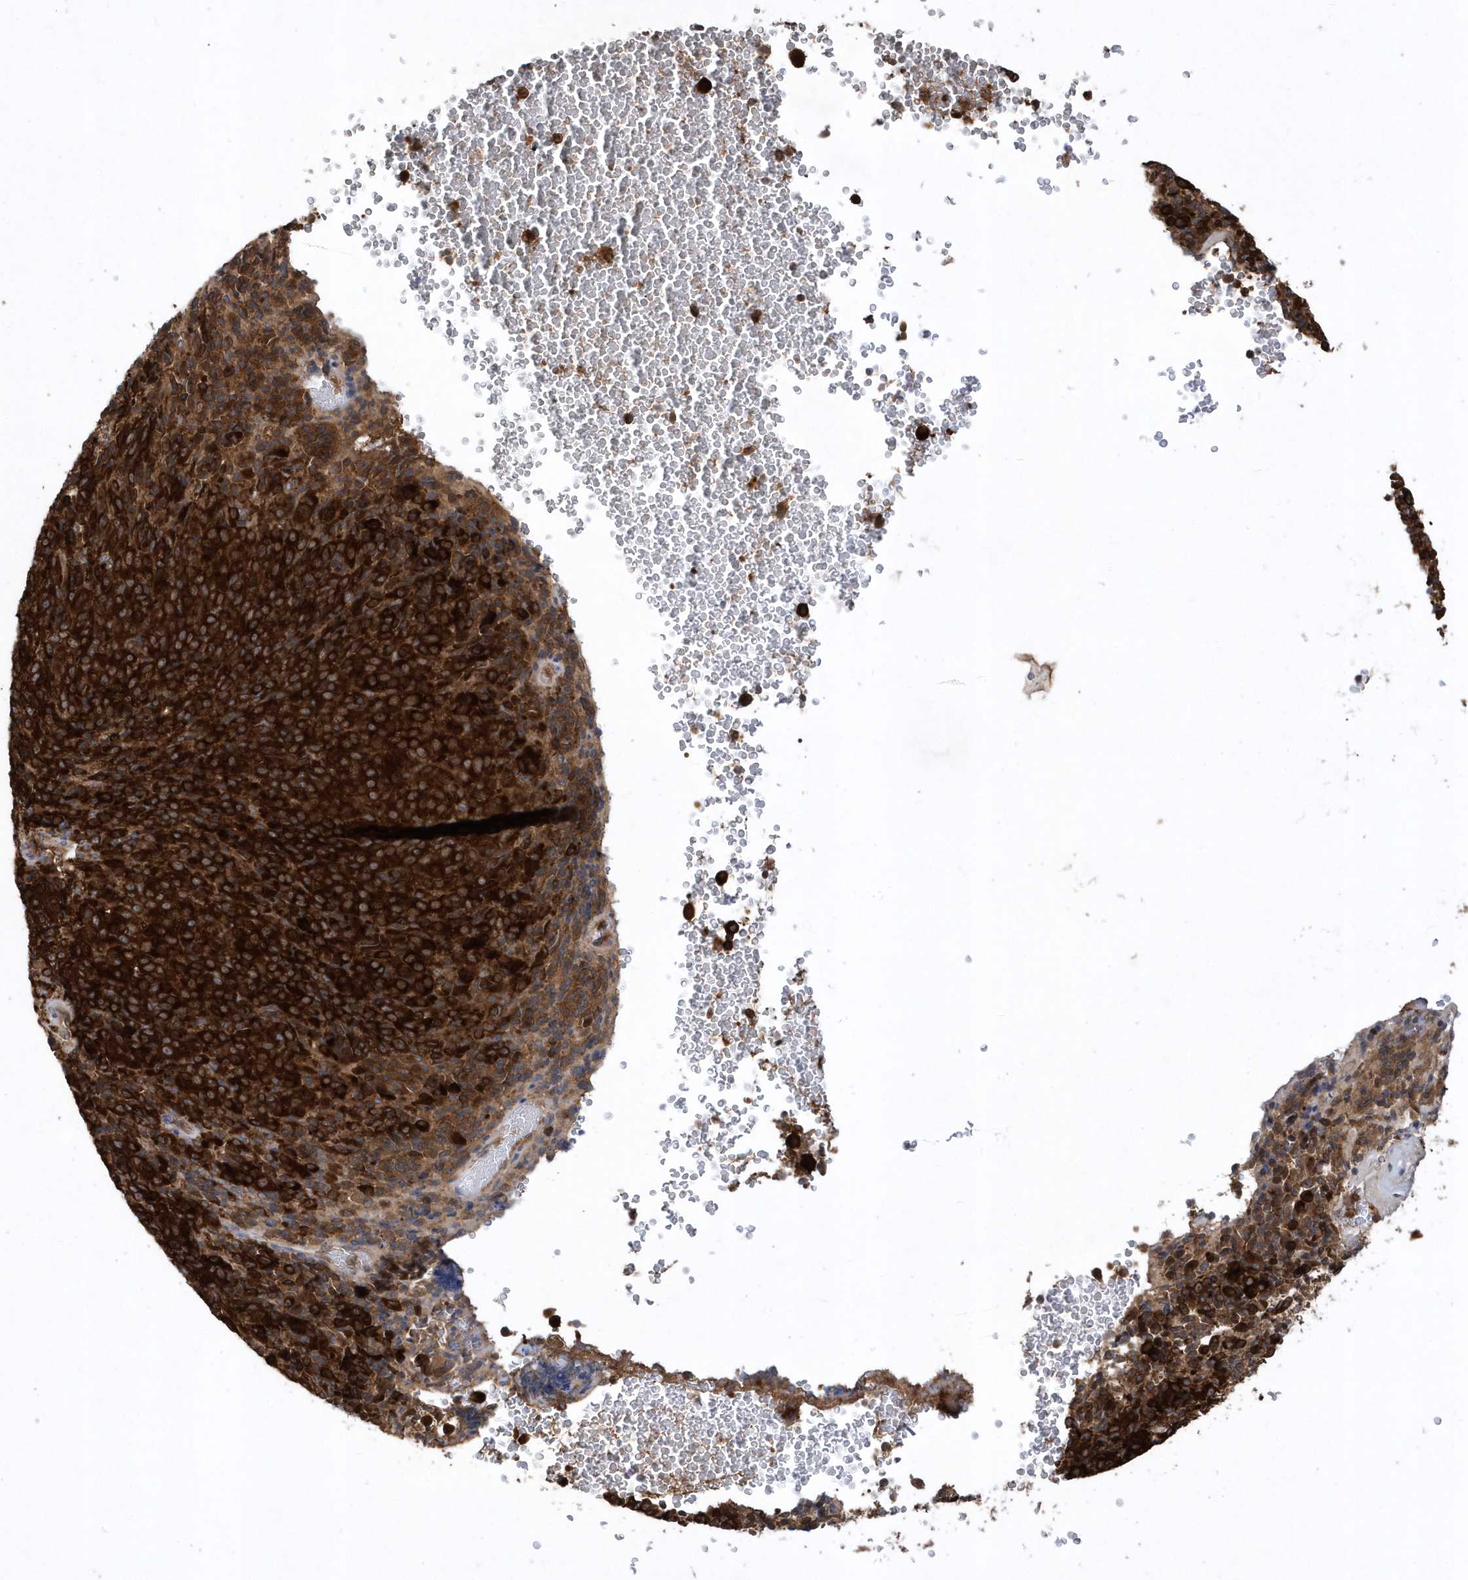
{"staining": {"intensity": "strong", "quantity": ">75%", "location": "cytoplasmic/membranous"}, "tissue": "melanoma", "cell_type": "Tumor cells", "image_type": "cancer", "snomed": [{"axis": "morphology", "description": "Malignant melanoma, Metastatic site"}, {"axis": "topography", "description": "Brain"}], "caption": "Malignant melanoma (metastatic site) tissue exhibits strong cytoplasmic/membranous expression in approximately >75% of tumor cells (brown staining indicates protein expression, while blue staining denotes nuclei).", "gene": "PAICS", "patient": {"sex": "female", "age": 56}}